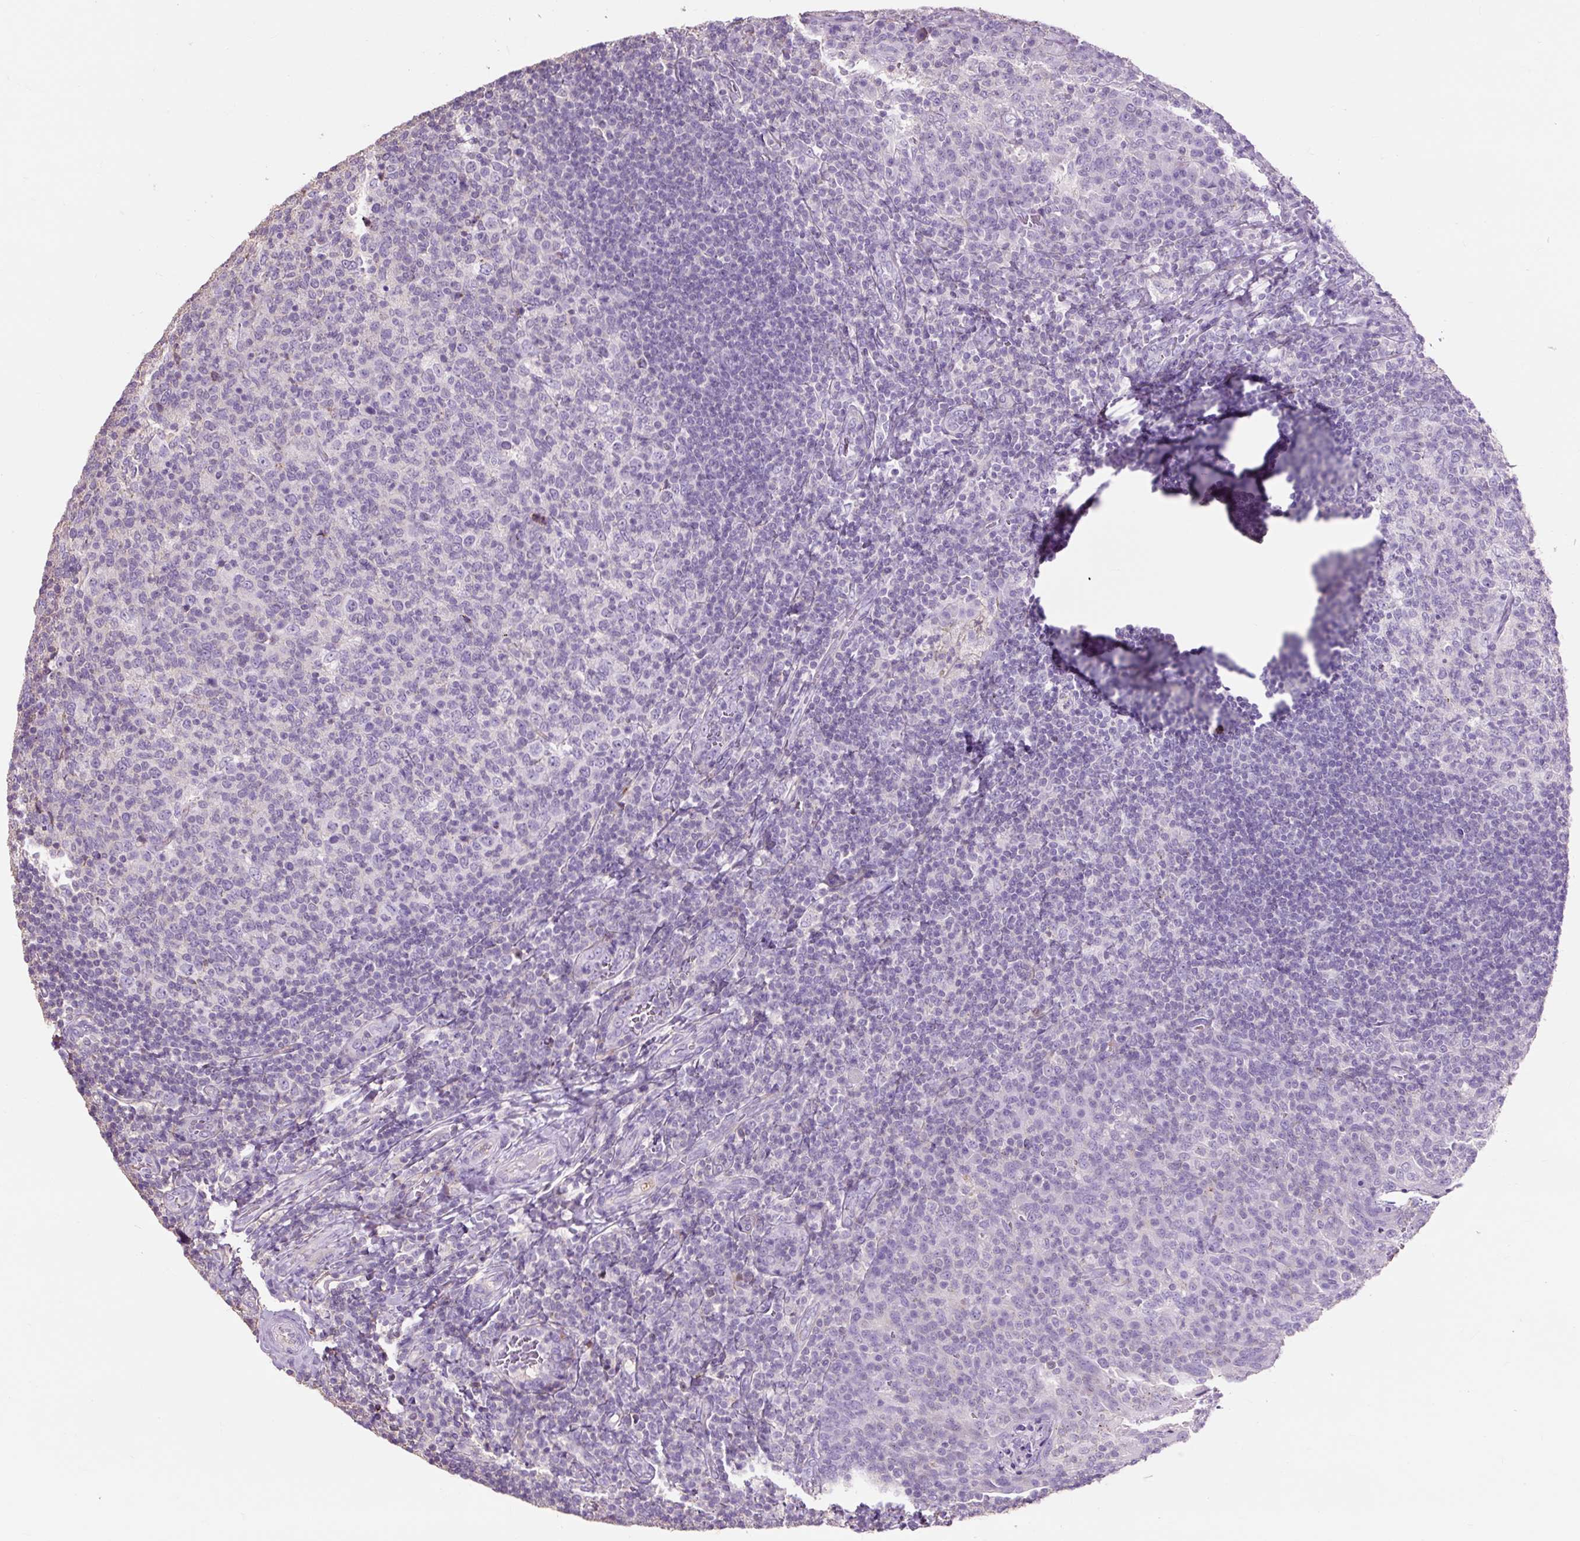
{"staining": {"intensity": "negative", "quantity": "none", "location": "none"}, "tissue": "tonsil", "cell_type": "Germinal center cells", "image_type": "normal", "snomed": [{"axis": "morphology", "description": "Normal tissue, NOS"}, {"axis": "topography", "description": "Tonsil"}], "caption": "Immunohistochemistry of unremarkable tonsil shows no expression in germinal center cells.", "gene": "OR10A7", "patient": {"sex": "female", "age": 10}}